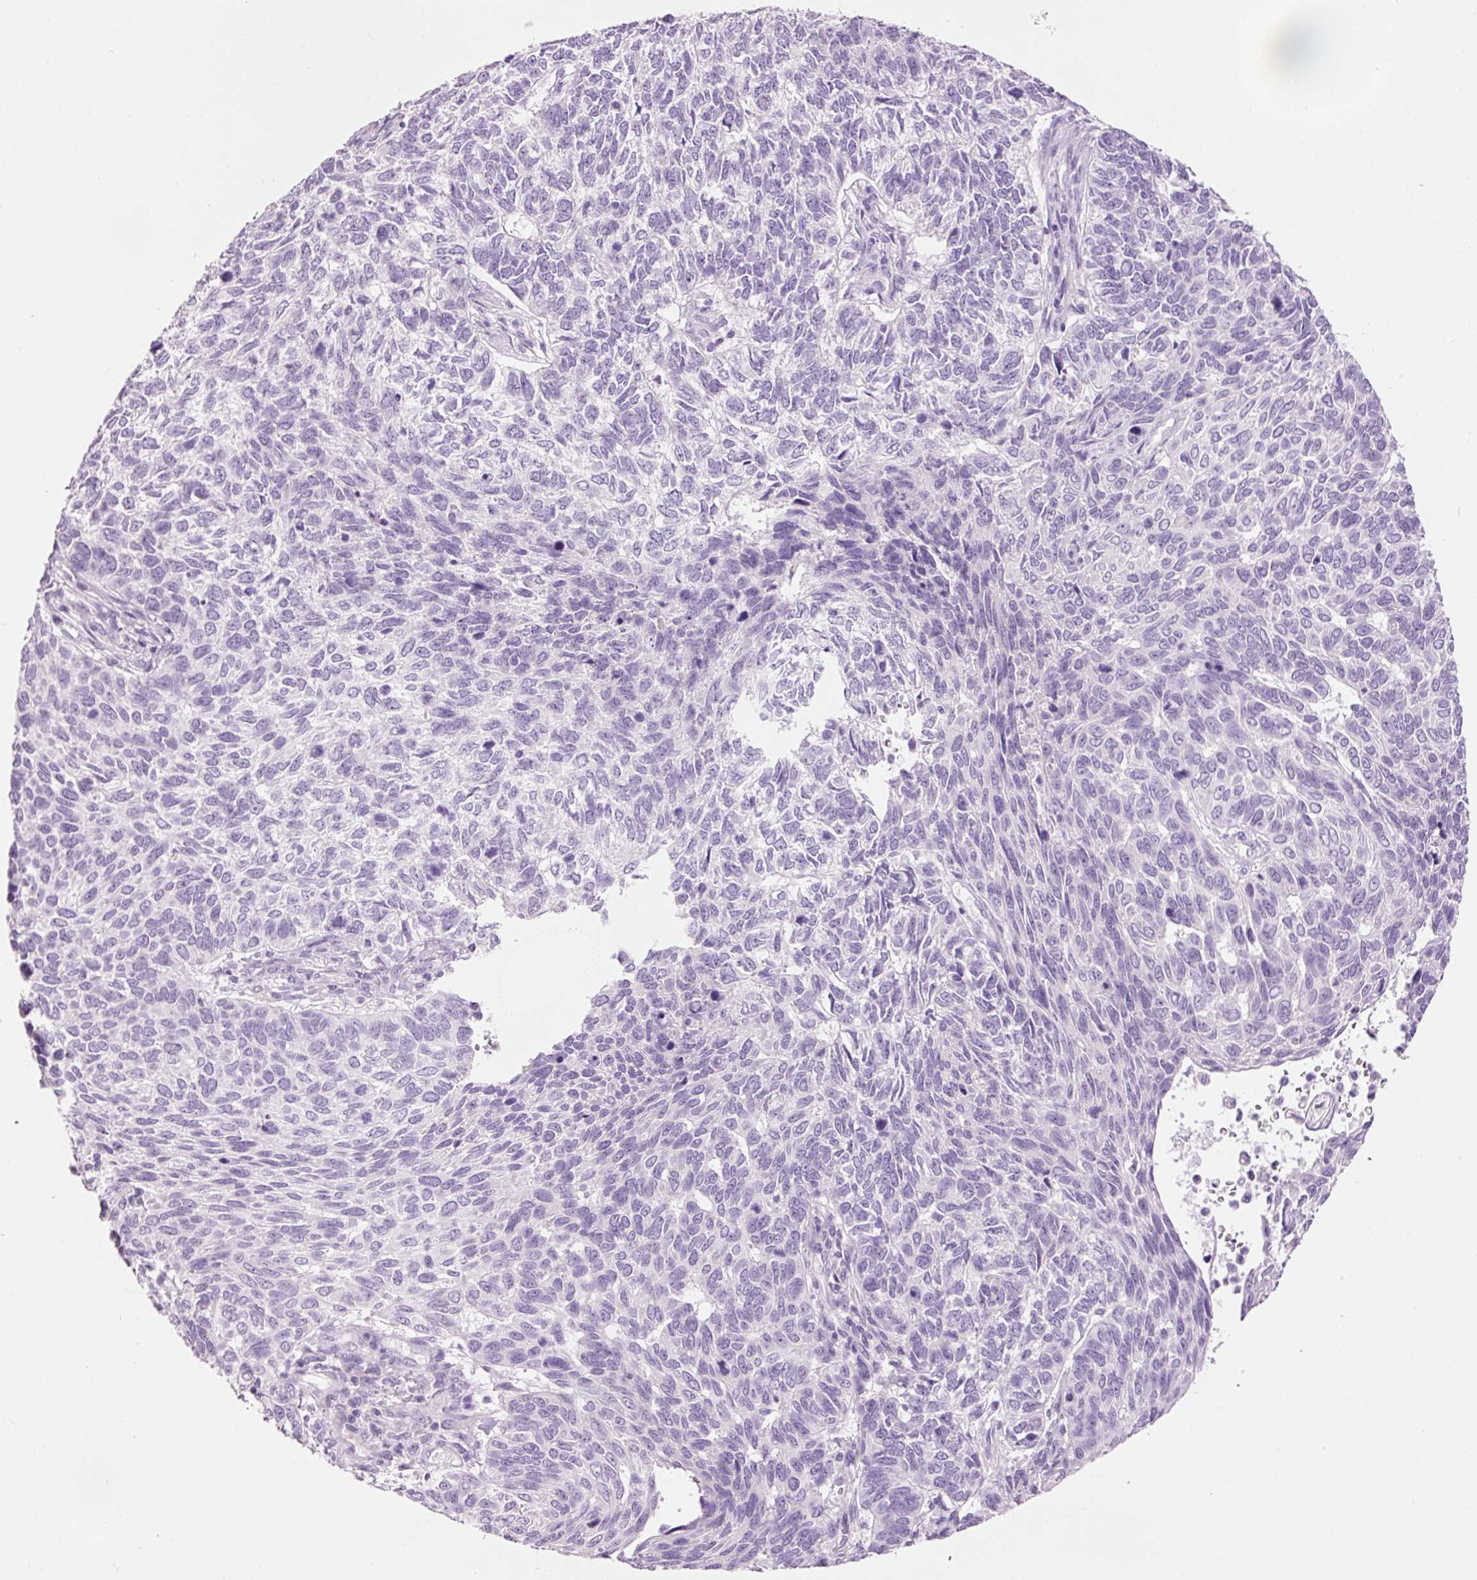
{"staining": {"intensity": "negative", "quantity": "none", "location": "none"}, "tissue": "skin cancer", "cell_type": "Tumor cells", "image_type": "cancer", "snomed": [{"axis": "morphology", "description": "Basal cell carcinoma"}, {"axis": "topography", "description": "Skin"}], "caption": "Tumor cells are negative for brown protein staining in basal cell carcinoma (skin).", "gene": "GCG", "patient": {"sex": "female", "age": 65}}